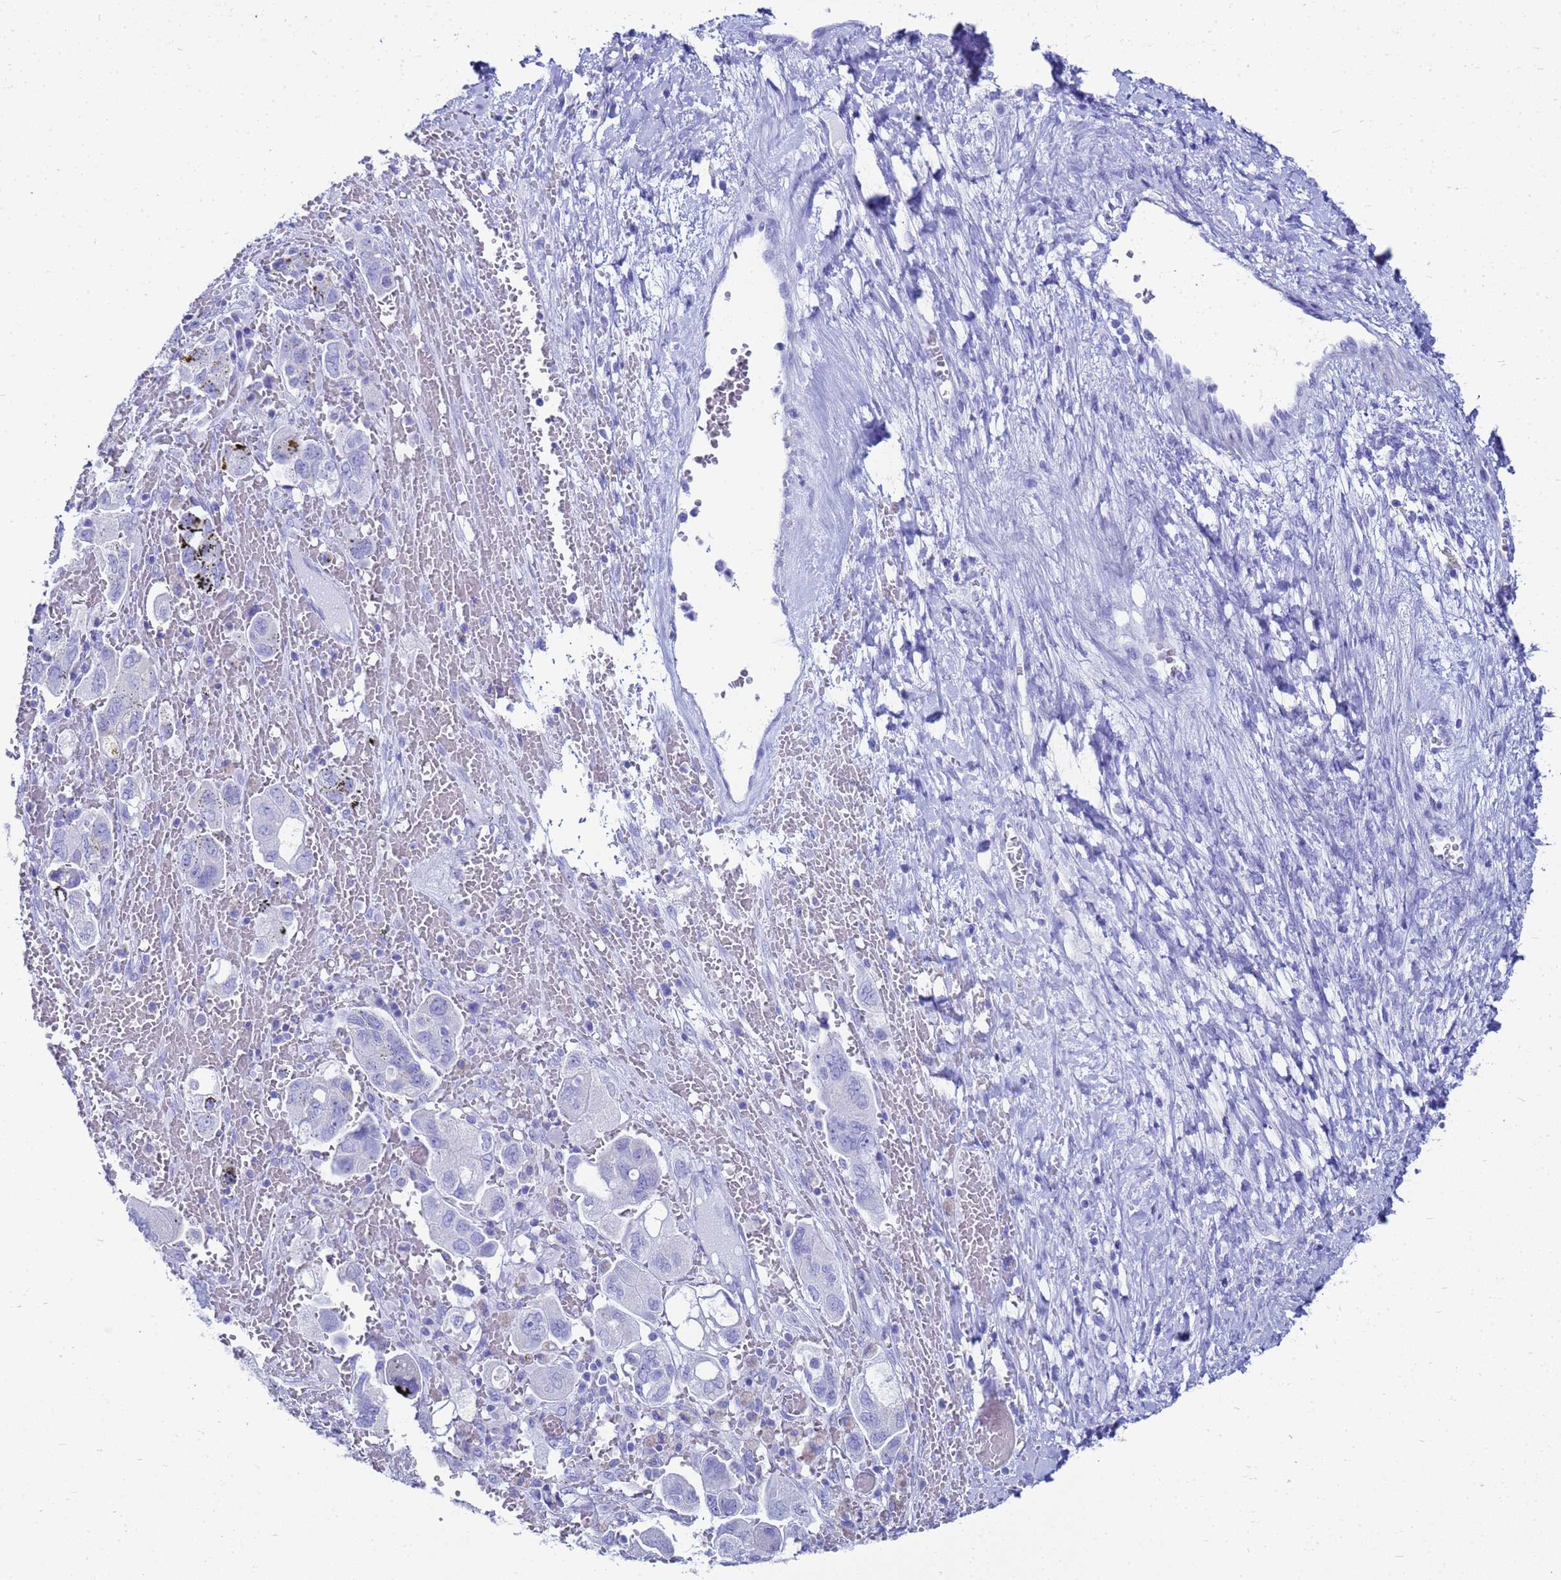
{"staining": {"intensity": "negative", "quantity": "none", "location": "none"}, "tissue": "ovarian cancer", "cell_type": "Tumor cells", "image_type": "cancer", "snomed": [{"axis": "morphology", "description": "Carcinoma, NOS"}, {"axis": "morphology", "description": "Cystadenocarcinoma, serous, NOS"}, {"axis": "topography", "description": "Ovary"}], "caption": "A high-resolution photomicrograph shows immunohistochemistry staining of ovarian serous cystadenocarcinoma, which displays no significant positivity in tumor cells.", "gene": "CKB", "patient": {"sex": "female", "age": 69}}